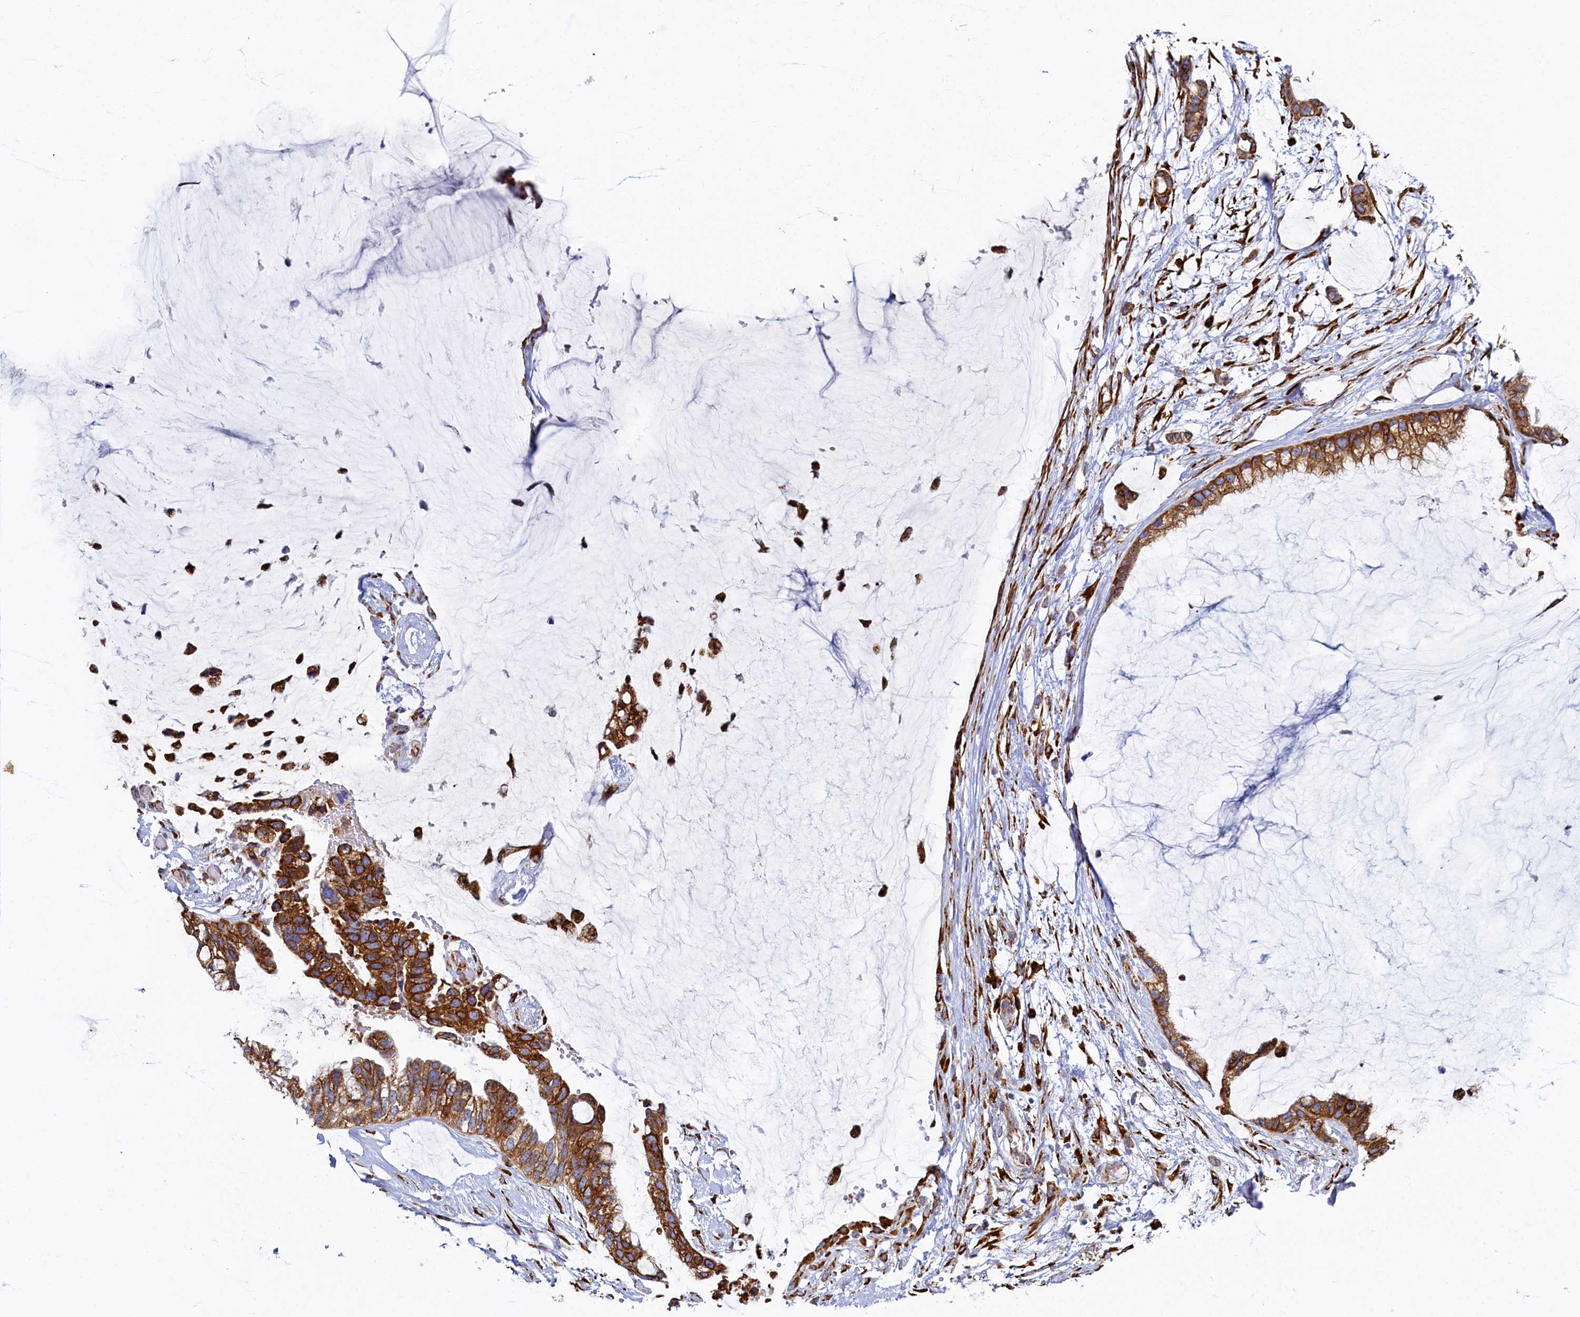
{"staining": {"intensity": "moderate", "quantity": ">75%", "location": "cytoplasmic/membranous"}, "tissue": "ovarian cancer", "cell_type": "Tumor cells", "image_type": "cancer", "snomed": [{"axis": "morphology", "description": "Cystadenocarcinoma, mucinous, NOS"}, {"axis": "topography", "description": "Ovary"}], "caption": "Tumor cells demonstrate moderate cytoplasmic/membranous staining in approximately >75% of cells in ovarian cancer. (Brightfield microscopy of DAB IHC at high magnification).", "gene": "TMEM18", "patient": {"sex": "female", "age": 39}}